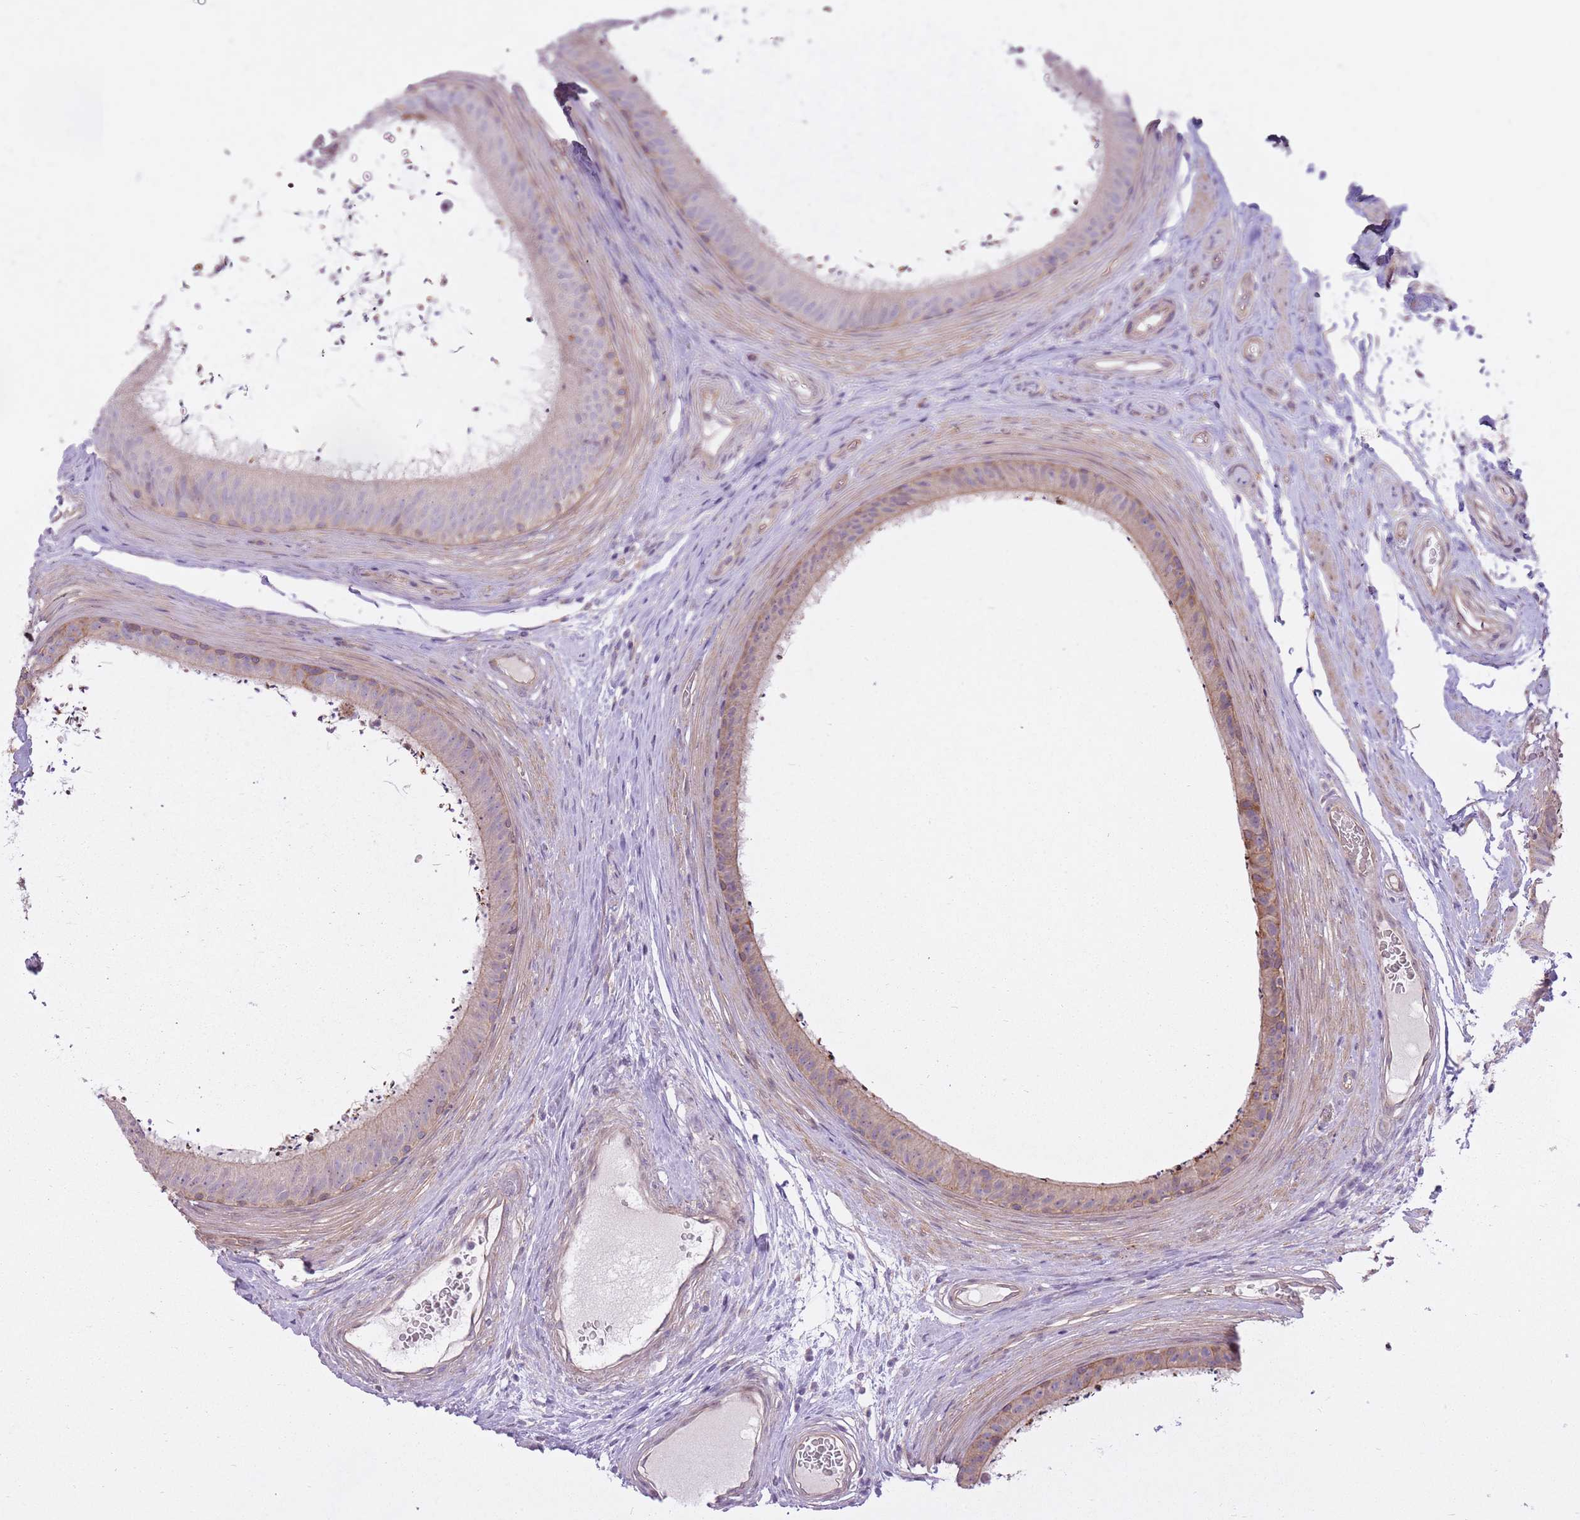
{"staining": {"intensity": "moderate", "quantity": "<25%", "location": "cytoplasmic/membranous"}, "tissue": "epididymis", "cell_type": "Glandular cells", "image_type": "normal", "snomed": [{"axis": "morphology", "description": "Normal tissue, NOS"}, {"axis": "topography", "description": "Testis"}, {"axis": "topography", "description": "Epididymis"}], "caption": "IHC of unremarkable human epididymis displays low levels of moderate cytoplasmic/membranous positivity in about <25% of glandular cells. The staining was performed using DAB (3,3'-diaminobenzidine) to visualize the protein expression in brown, while the nuclei were stained in blue with hematoxylin (Magnification: 20x).", "gene": "REV1", "patient": {"sex": "male", "age": 41}}